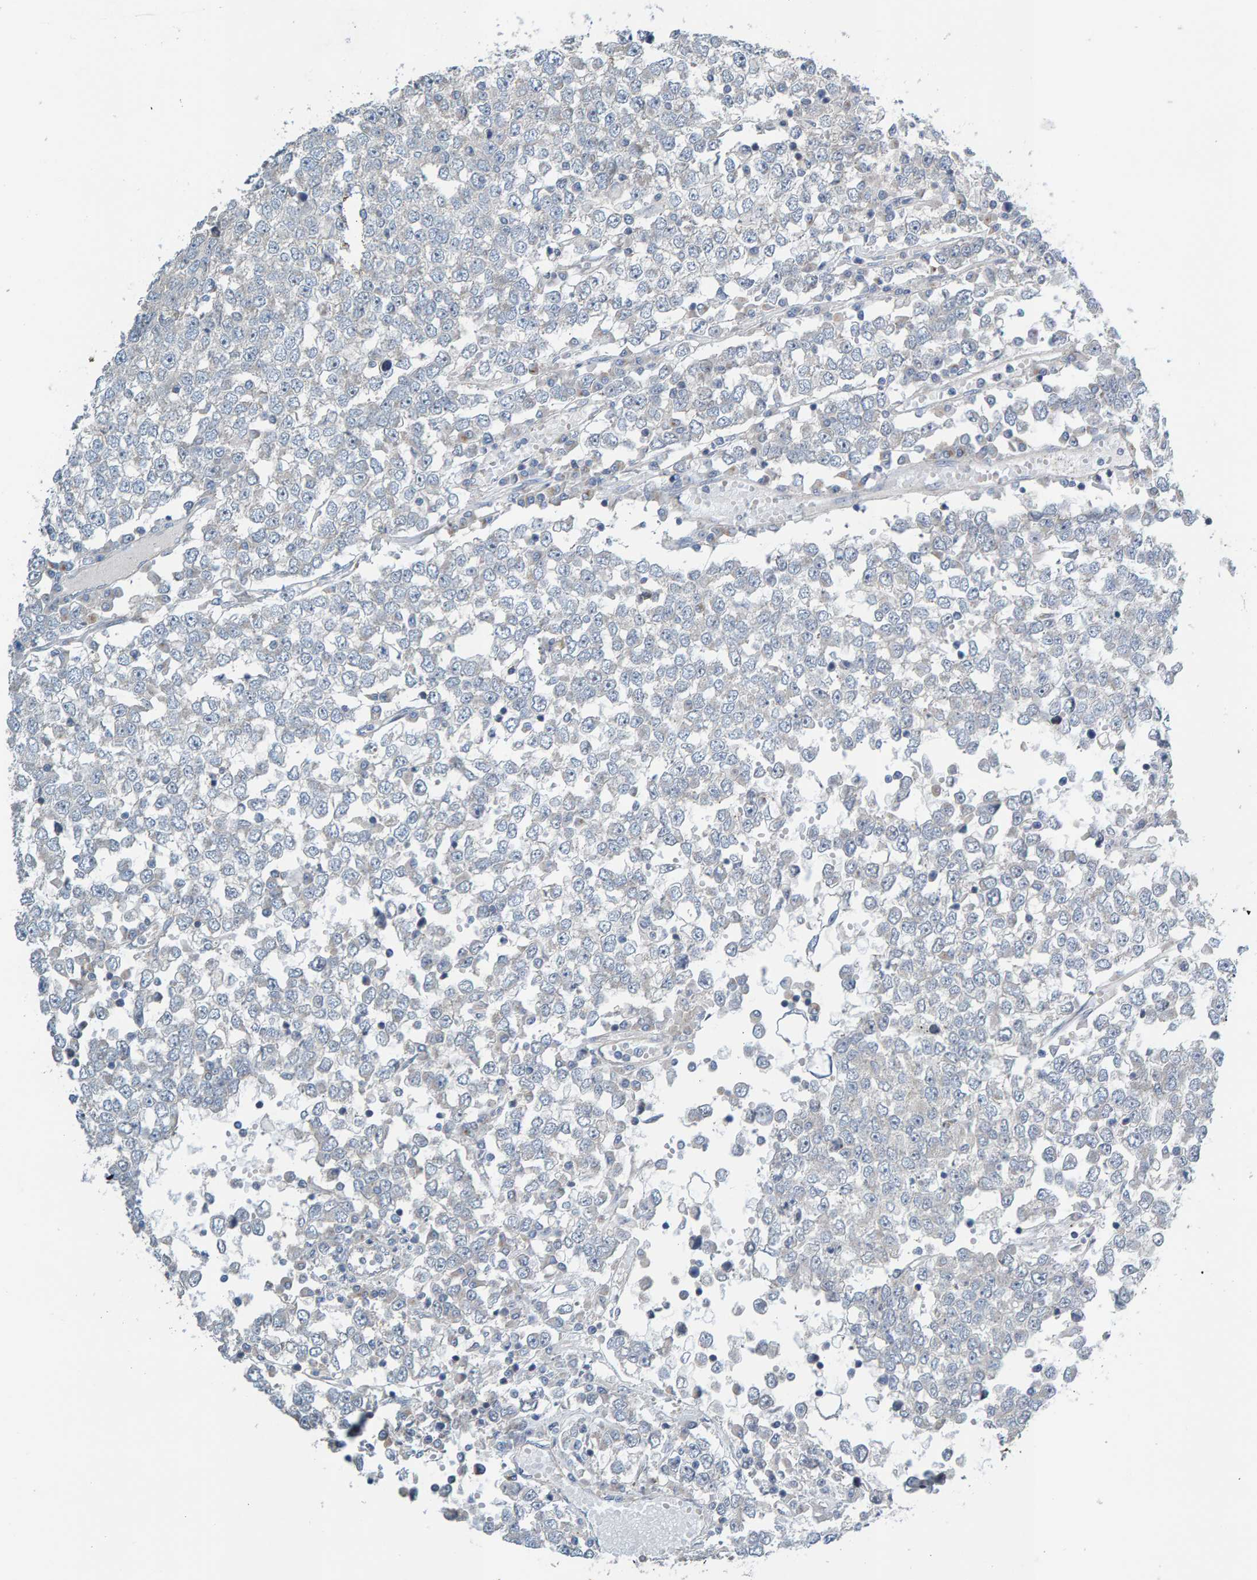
{"staining": {"intensity": "negative", "quantity": "none", "location": "none"}, "tissue": "testis cancer", "cell_type": "Tumor cells", "image_type": "cancer", "snomed": [{"axis": "morphology", "description": "Seminoma, NOS"}, {"axis": "topography", "description": "Testis"}], "caption": "IHC micrograph of neoplastic tissue: human testis cancer (seminoma) stained with DAB displays no significant protein expression in tumor cells.", "gene": "CCM2", "patient": {"sex": "male", "age": 65}}